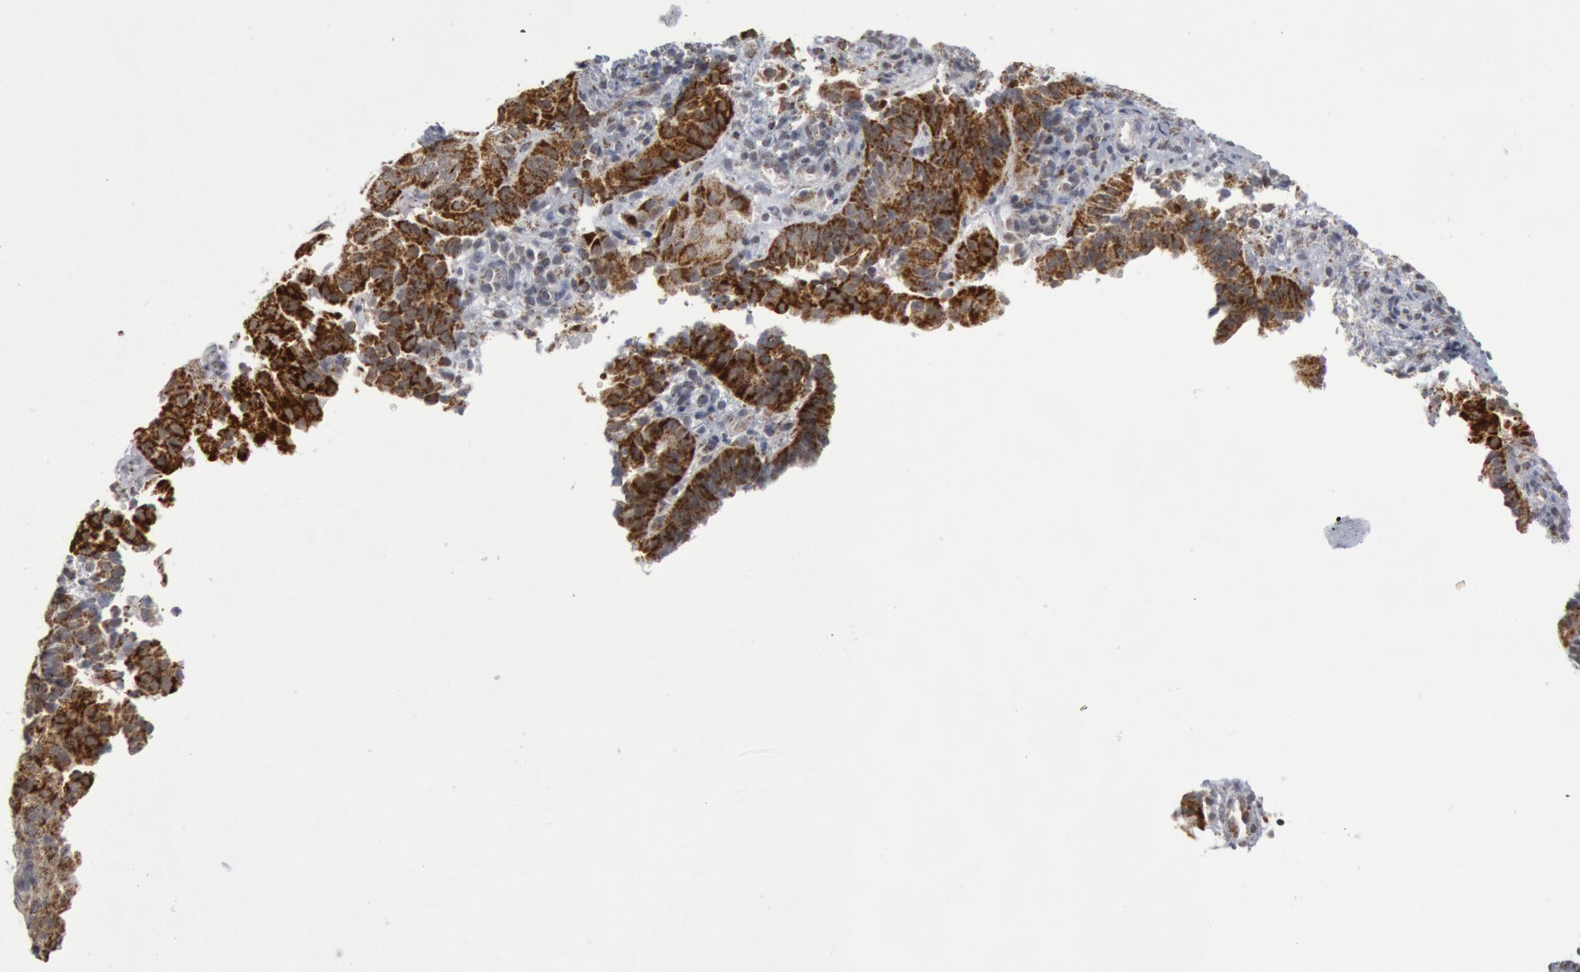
{"staining": {"intensity": "strong", "quantity": ">75%", "location": "cytoplasmic/membranous"}, "tissue": "cervical cancer", "cell_type": "Tumor cells", "image_type": "cancer", "snomed": [{"axis": "morphology", "description": "Adenocarcinoma, NOS"}, {"axis": "topography", "description": "Cervix"}], "caption": "Immunohistochemical staining of human cervical cancer demonstrates strong cytoplasmic/membranous protein positivity in about >75% of tumor cells.", "gene": "CASP9", "patient": {"sex": "female", "age": 60}}